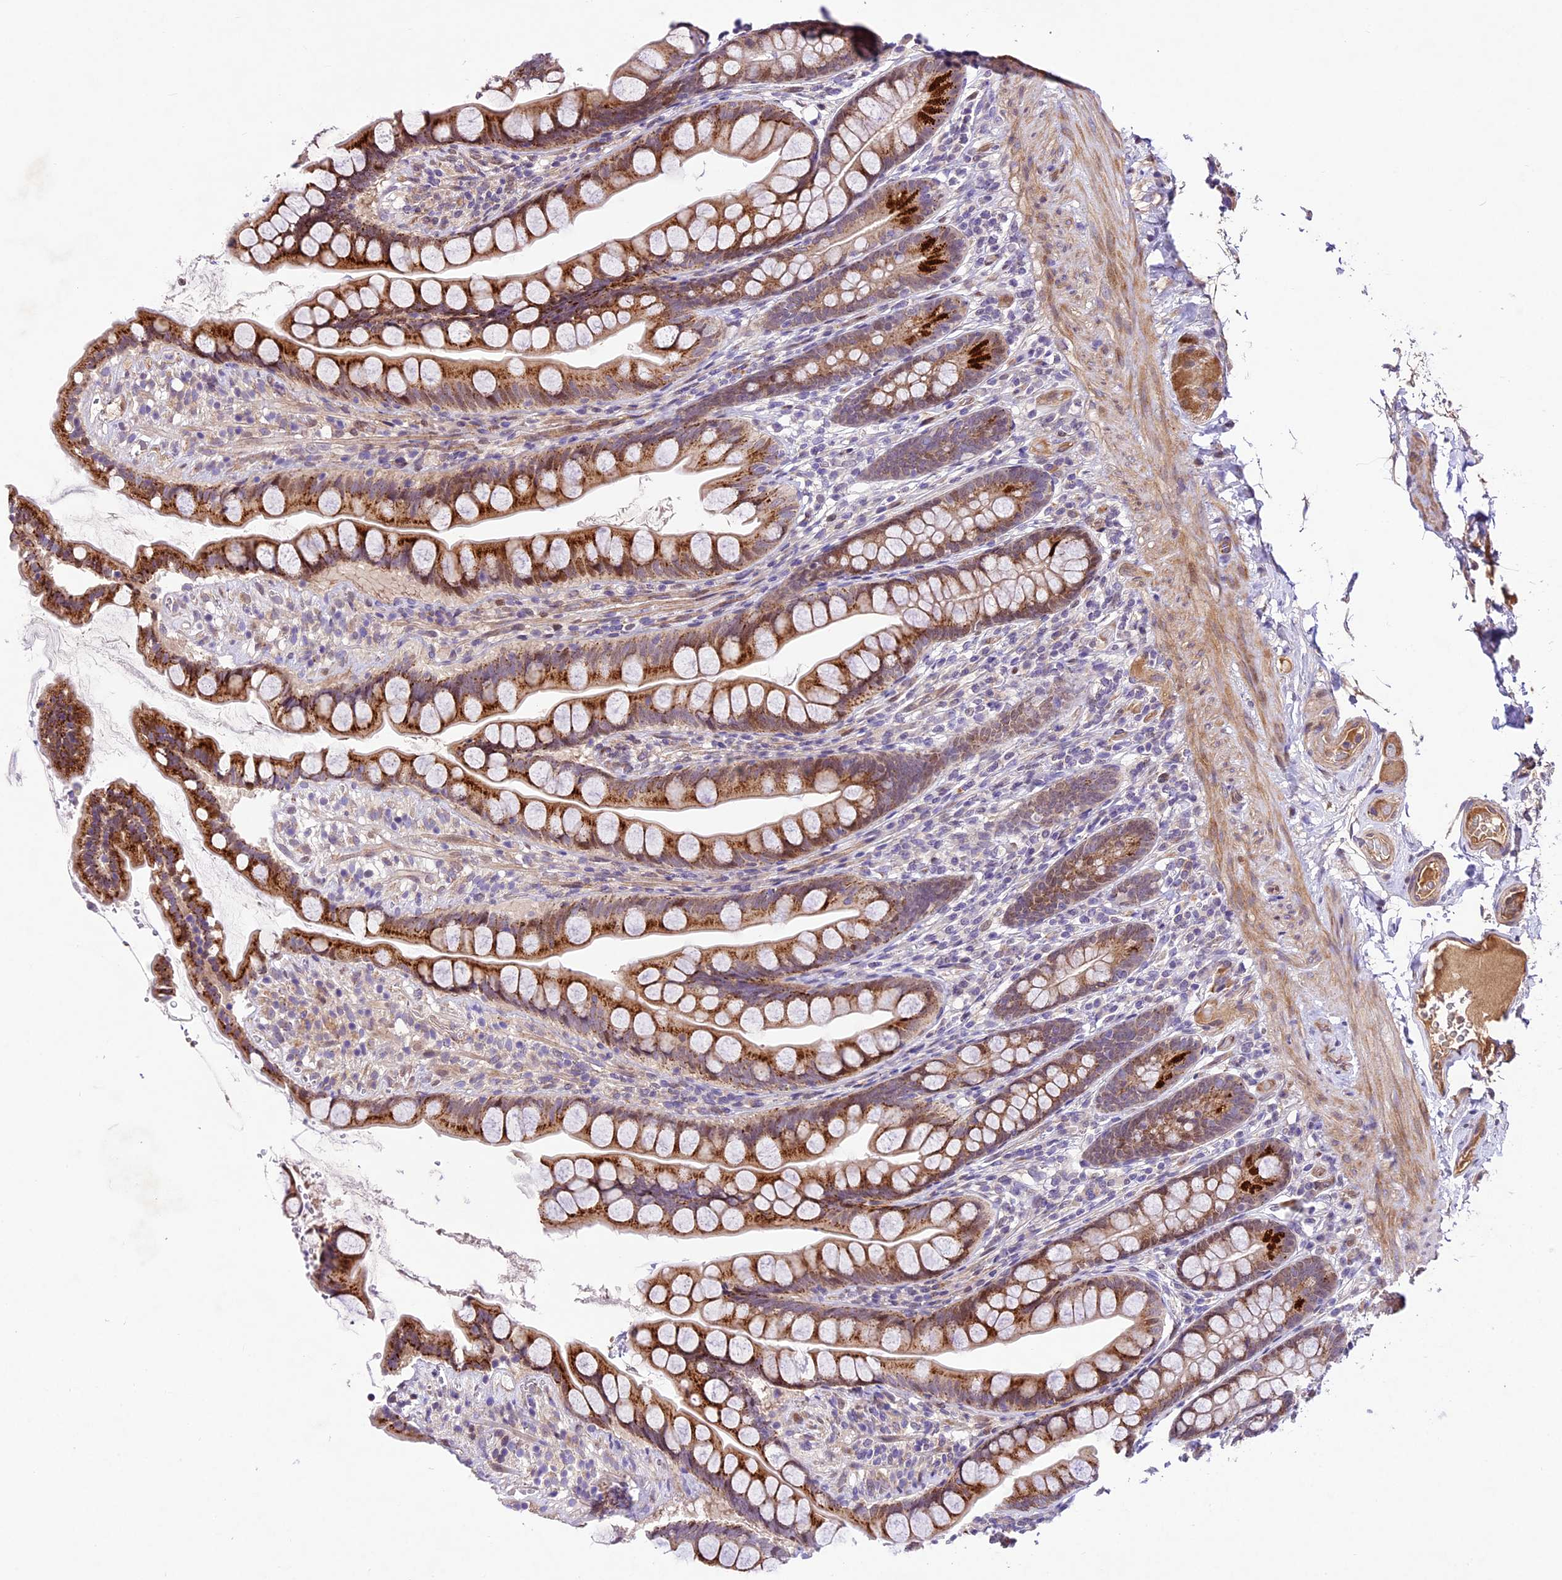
{"staining": {"intensity": "strong", "quantity": ">75%", "location": "cytoplasmic/membranous"}, "tissue": "small intestine", "cell_type": "Glandular cells", "image_type": "normal", "snomed": [{"axis": "morphology", "description": "Normal tissue, NOS"}, {"axis": "topography", "description": "Small intestine"}], "caption": "The immunohistochemical stain highlights strong cytoplasmic/membranous positivity in glandular cells of normal small intestine.", "gene": "CCSER1", "patient": {"sex": "male", "age": 70}}